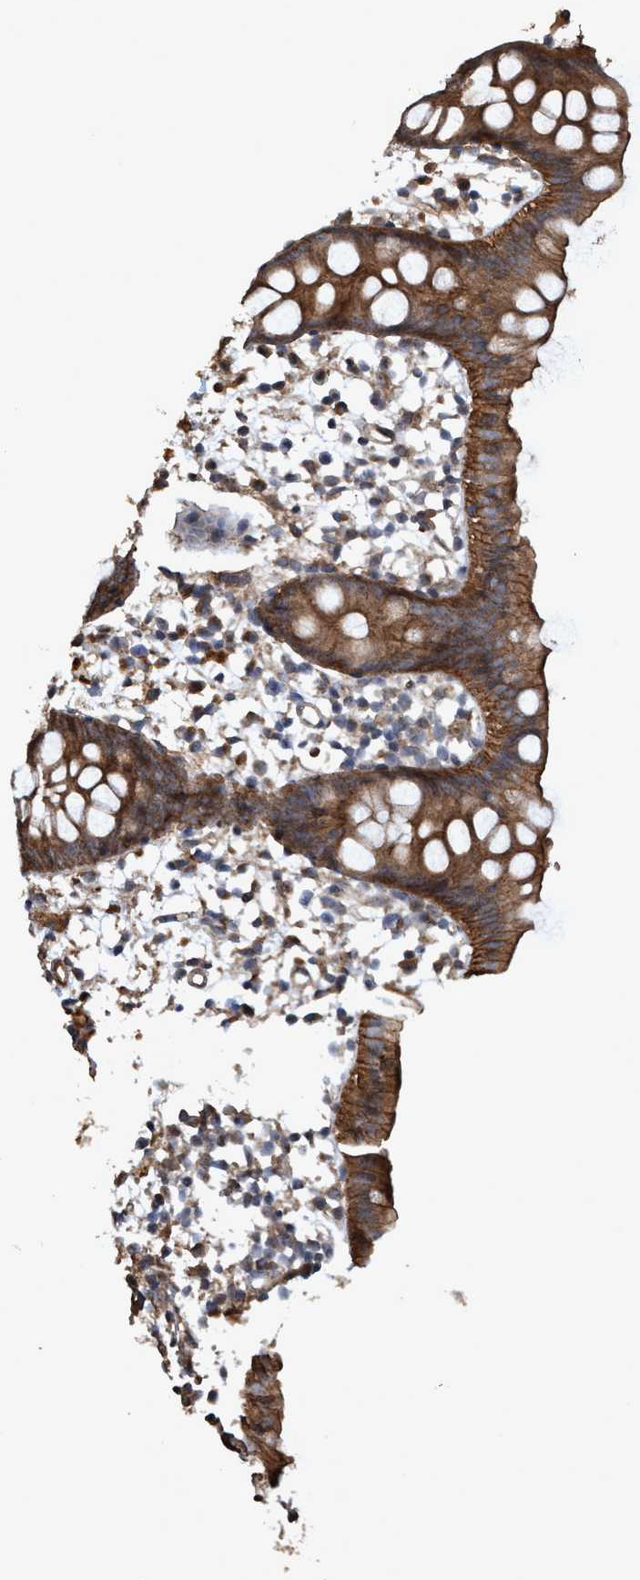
{"staining": {"intensity": "moderate", "quantity": ">75%", "location": "cytoplasmic/membranous"}, "tissue": "appendix", "cell_type": "Glandular cells", "image_type": "normal", "snomed": [{"axis": "morphology", "description": "Normal tissue, NOS"}, {"axis": "topography", "description": "Appendix"}], "caption": "Protein analysis of unremarkable appendix reveals moderate cytoplasmic/membranous staining in approximately >75% of glandular cells. The staining was performed using DAB (3,3'-diaminobenzidine), with brown indicating positive protein expression. Nuclei are stained blue with hematoxylin.", "gene": "TRPC7", "patient": {"sex": "female", "age": 20}}